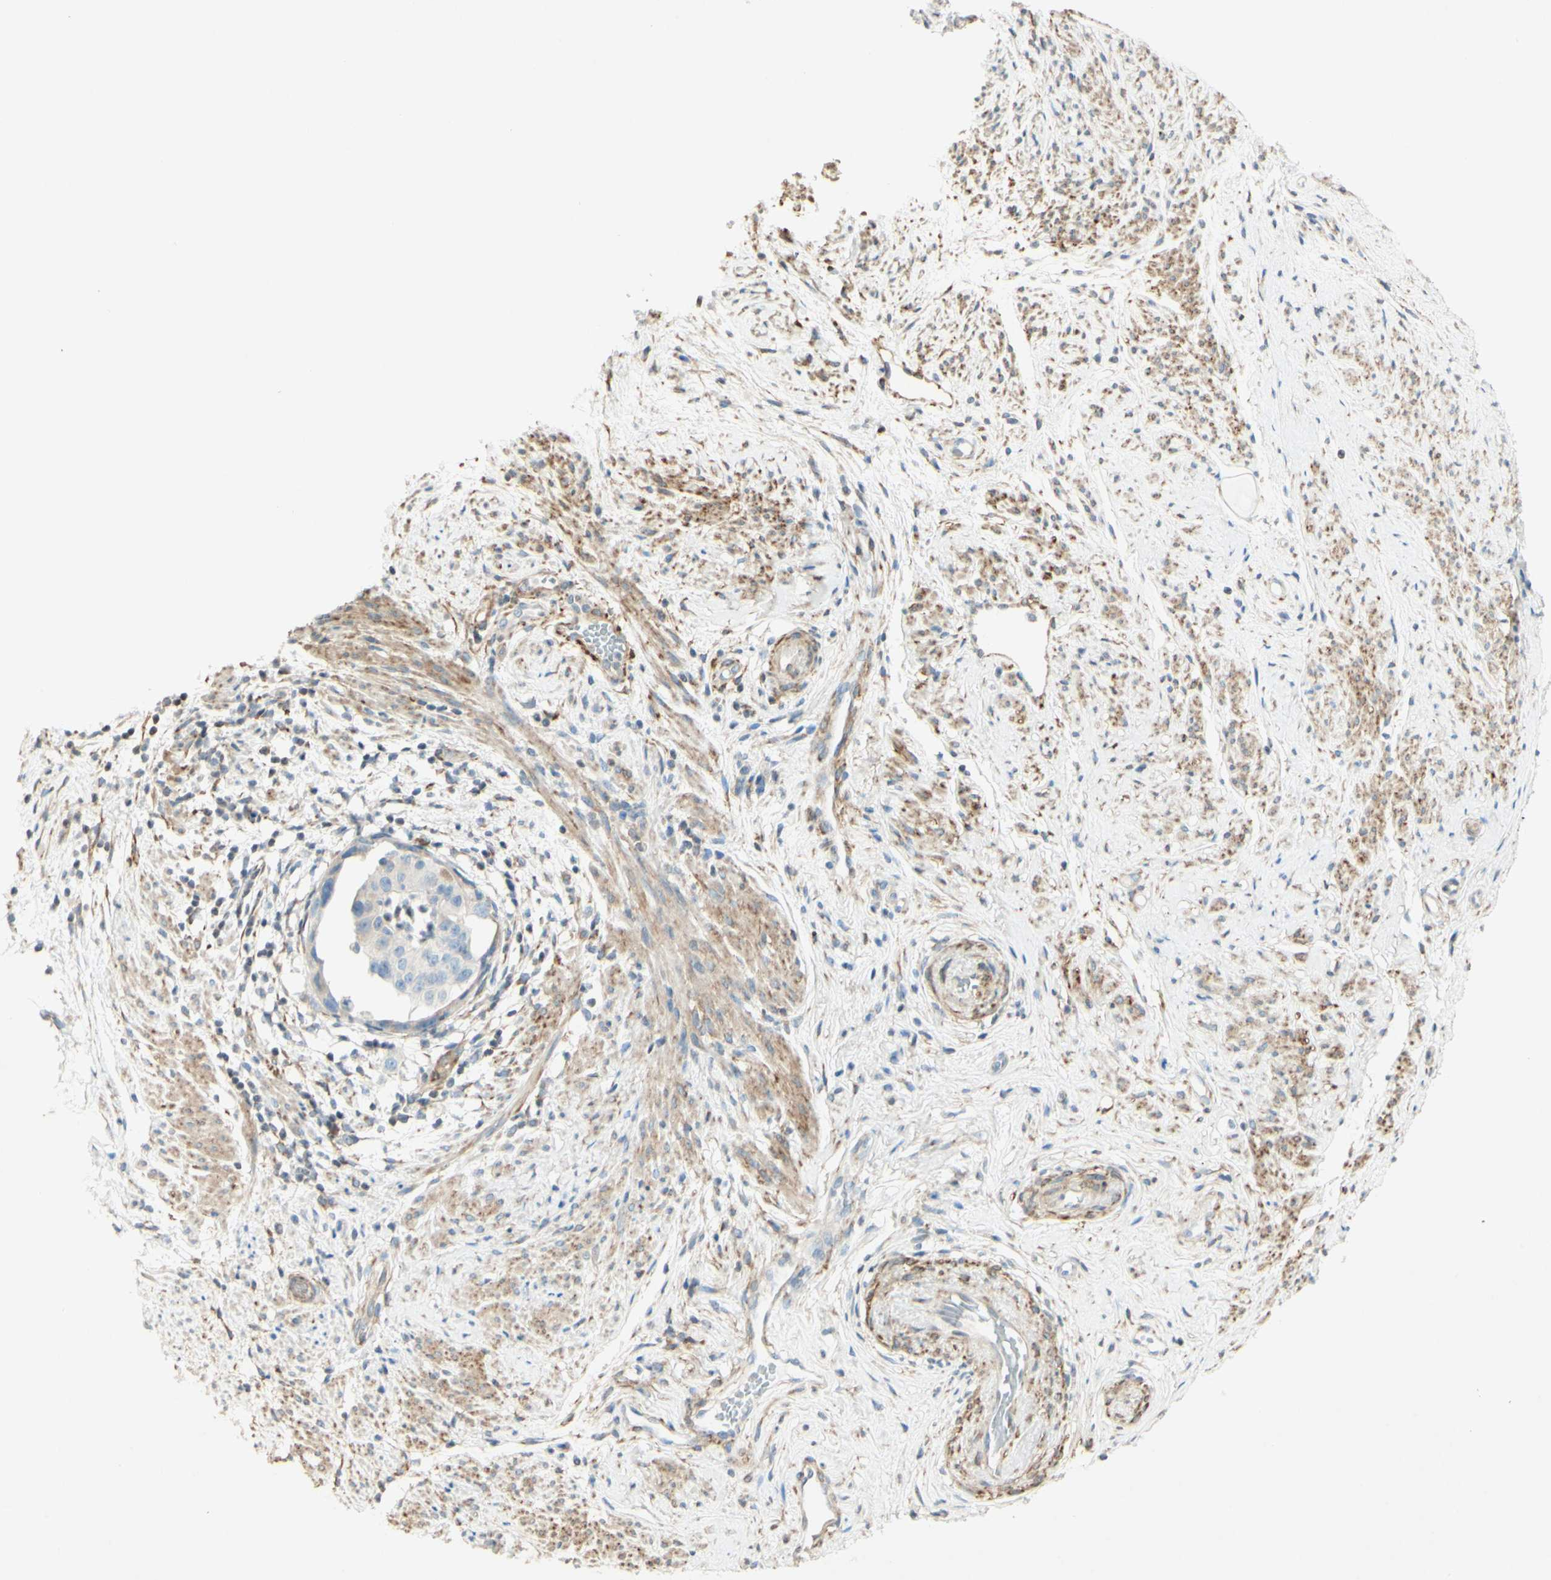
{"staining": {"intensity": "weak", "quantity": "<25%", "location": "cytoplasmic/membranous"}, "tissue": "endometrial cancer", "cell_type": "Tumor cells", "image_type": "cancer", "snomed": [{"axis": "morphology", "description": "Adenocarcinoma, NOS"}, {"axis": "topography", "description": "Endometrium"}], "caption": "Immunohistochemical staining of endometrial adenocarcinoma exhibits no significant expression in tumor cells. (DAB immunohistochemistry visualized using brightfield microscopy, high magnification).", "gene": "MAP1B", "patient": {"sex": "female", "age": 85}}